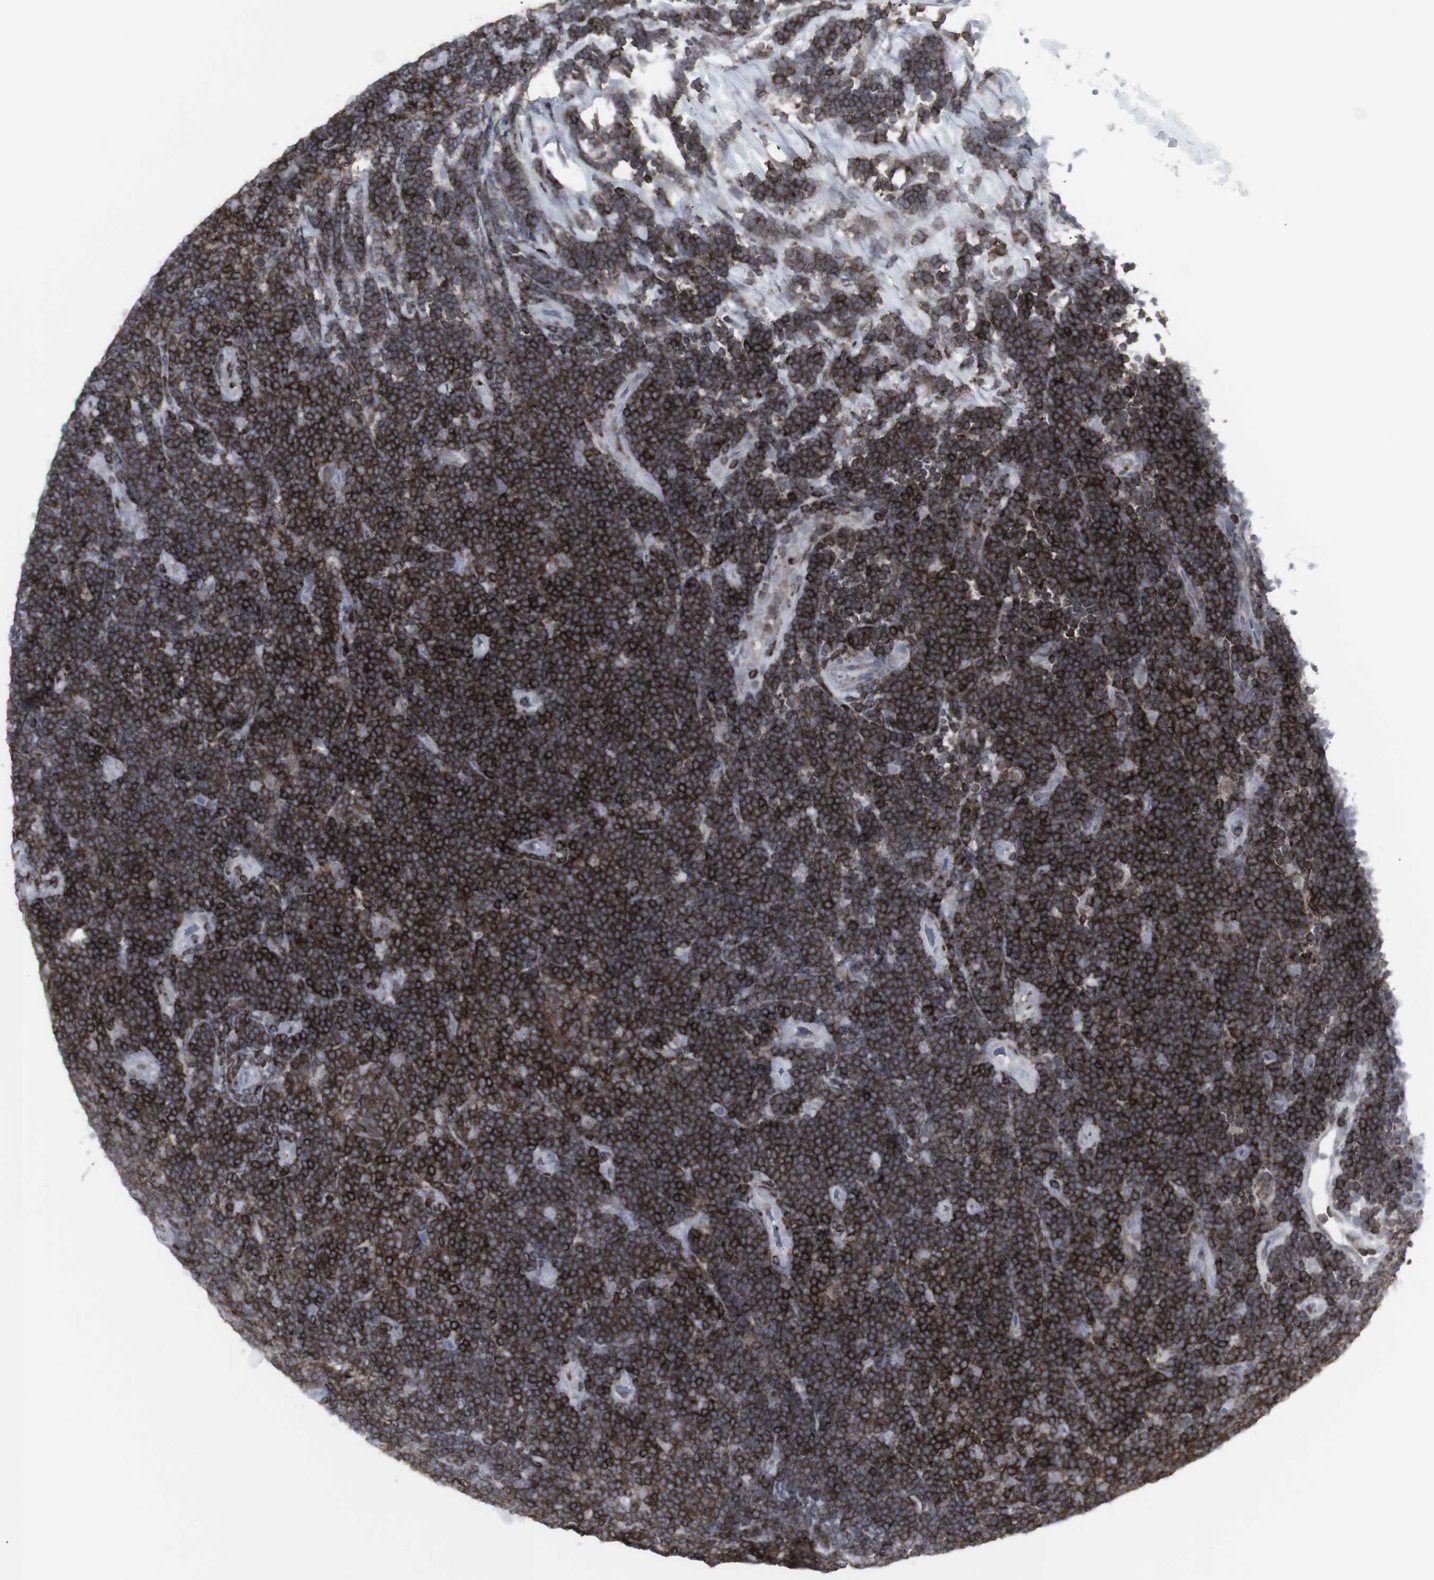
{"staining": {"intensity": "strong", "quantity": ">75%", "location": "cytoplasmic/membranous"}, "tissue": "lymphoma", "cell_type": "Tumor cells", "image_type": "cancer", "snomed": [{"axis": "morphology", "description": "Malignant lymphoma, non-Hodgkin's type, Low grade"}, {"axis": "topography", "description": "Lymph node"}], "caption": "Immunohistochemical staining of human lymphoma exhibits strong cytoplasmic/membranous protein positivity in approximately >75% of tumor cells.", "gene": "APOBEC2", "patient": {"sex": "male", "age": 83}}